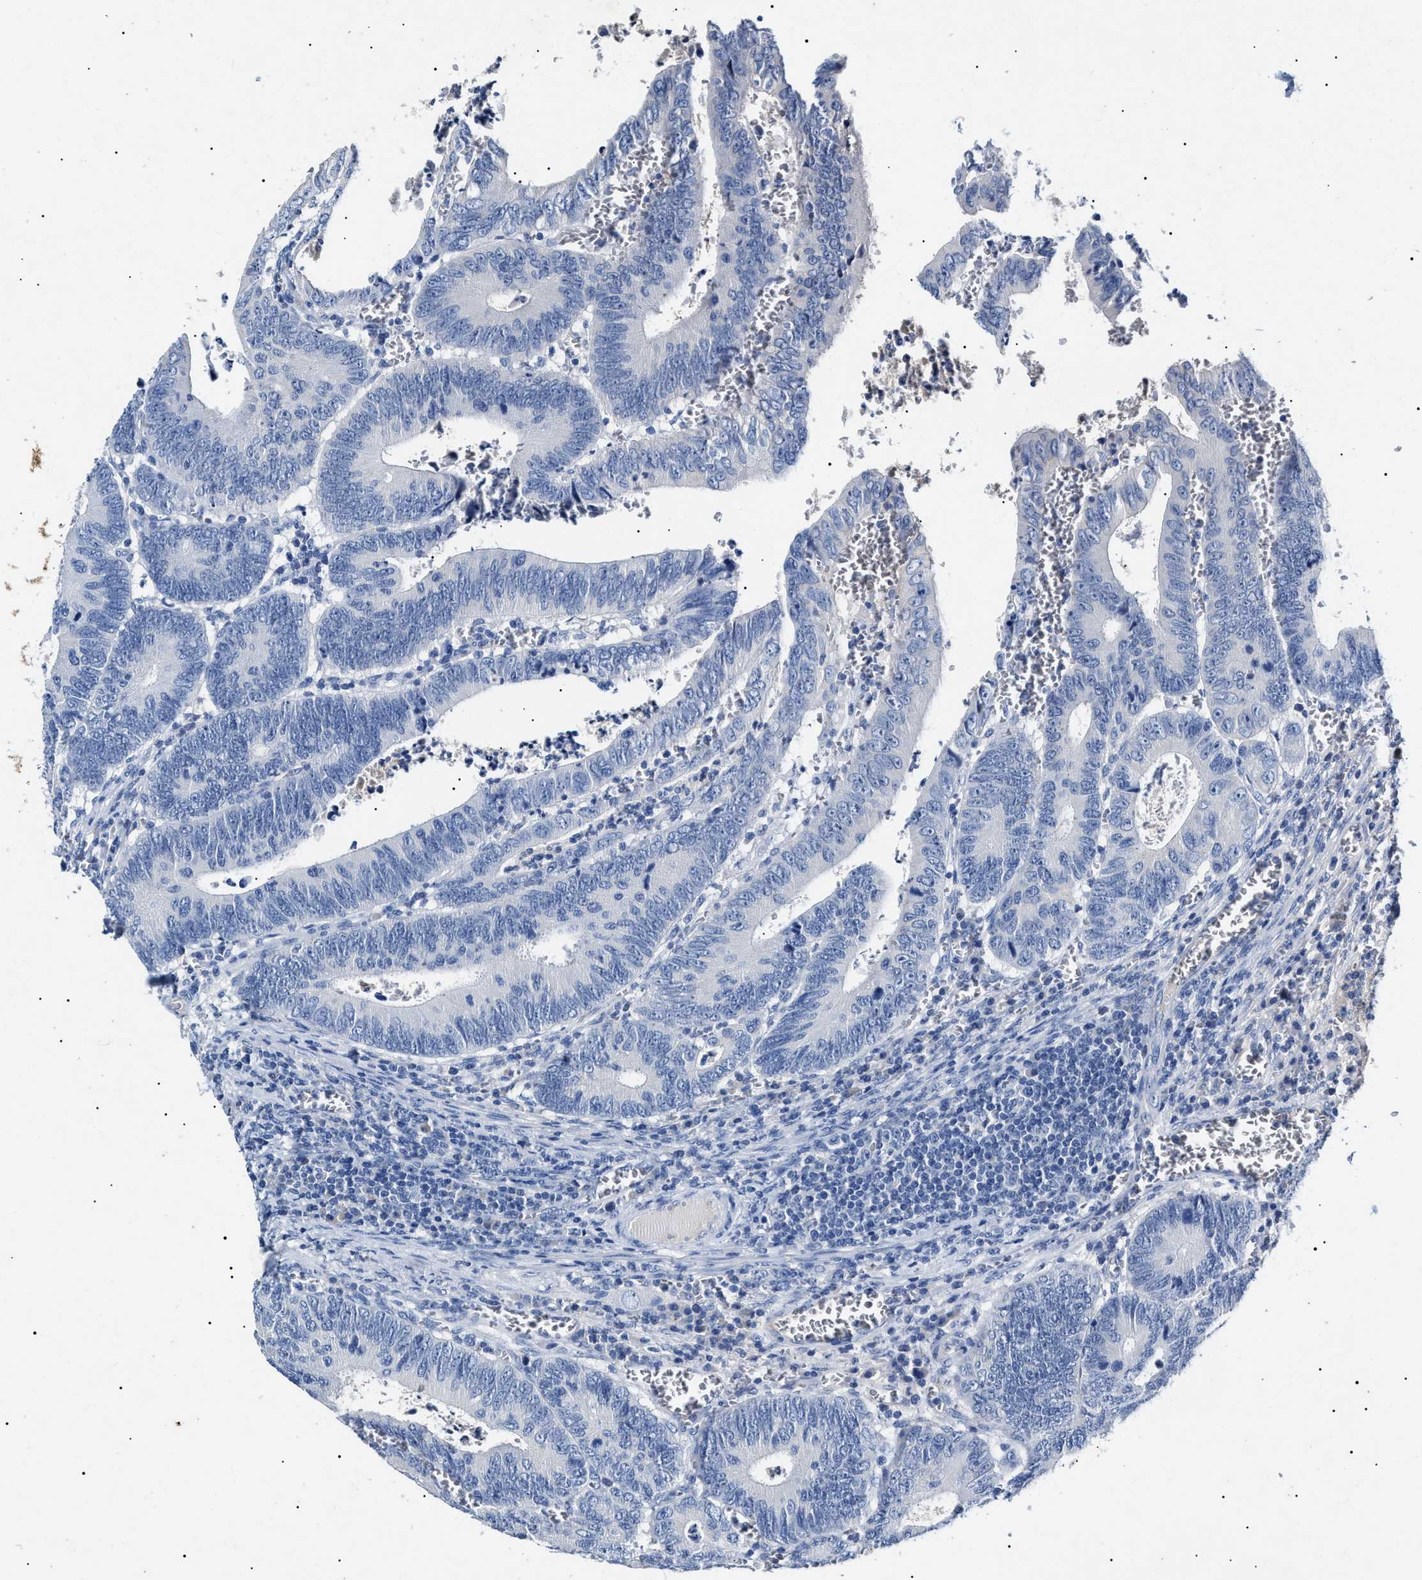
{"staining": {"intensity": "negative", "quantity": "none", "location": "none"}, "tissue": "colorectal cancer", "cell_type": "Tumor cells", "image_type": "cancer", "snomed": [{"axis": "morphology", "description": "Inflammation, NOS"}, {"axis": "morphology", "description": "Adenocarcinoma, NOS"}, {"axis": "topography", "description": "Colon"}], "caption": "The immunohistochemistry (IHC) histopathology image has no significant staining in tumor cells of colorectal cancer (adenocarcinoma) tissue. Nuclei are stained in blue.", "gene": "LRRC8E", "patient": {"sex": "male", "age": 72}}